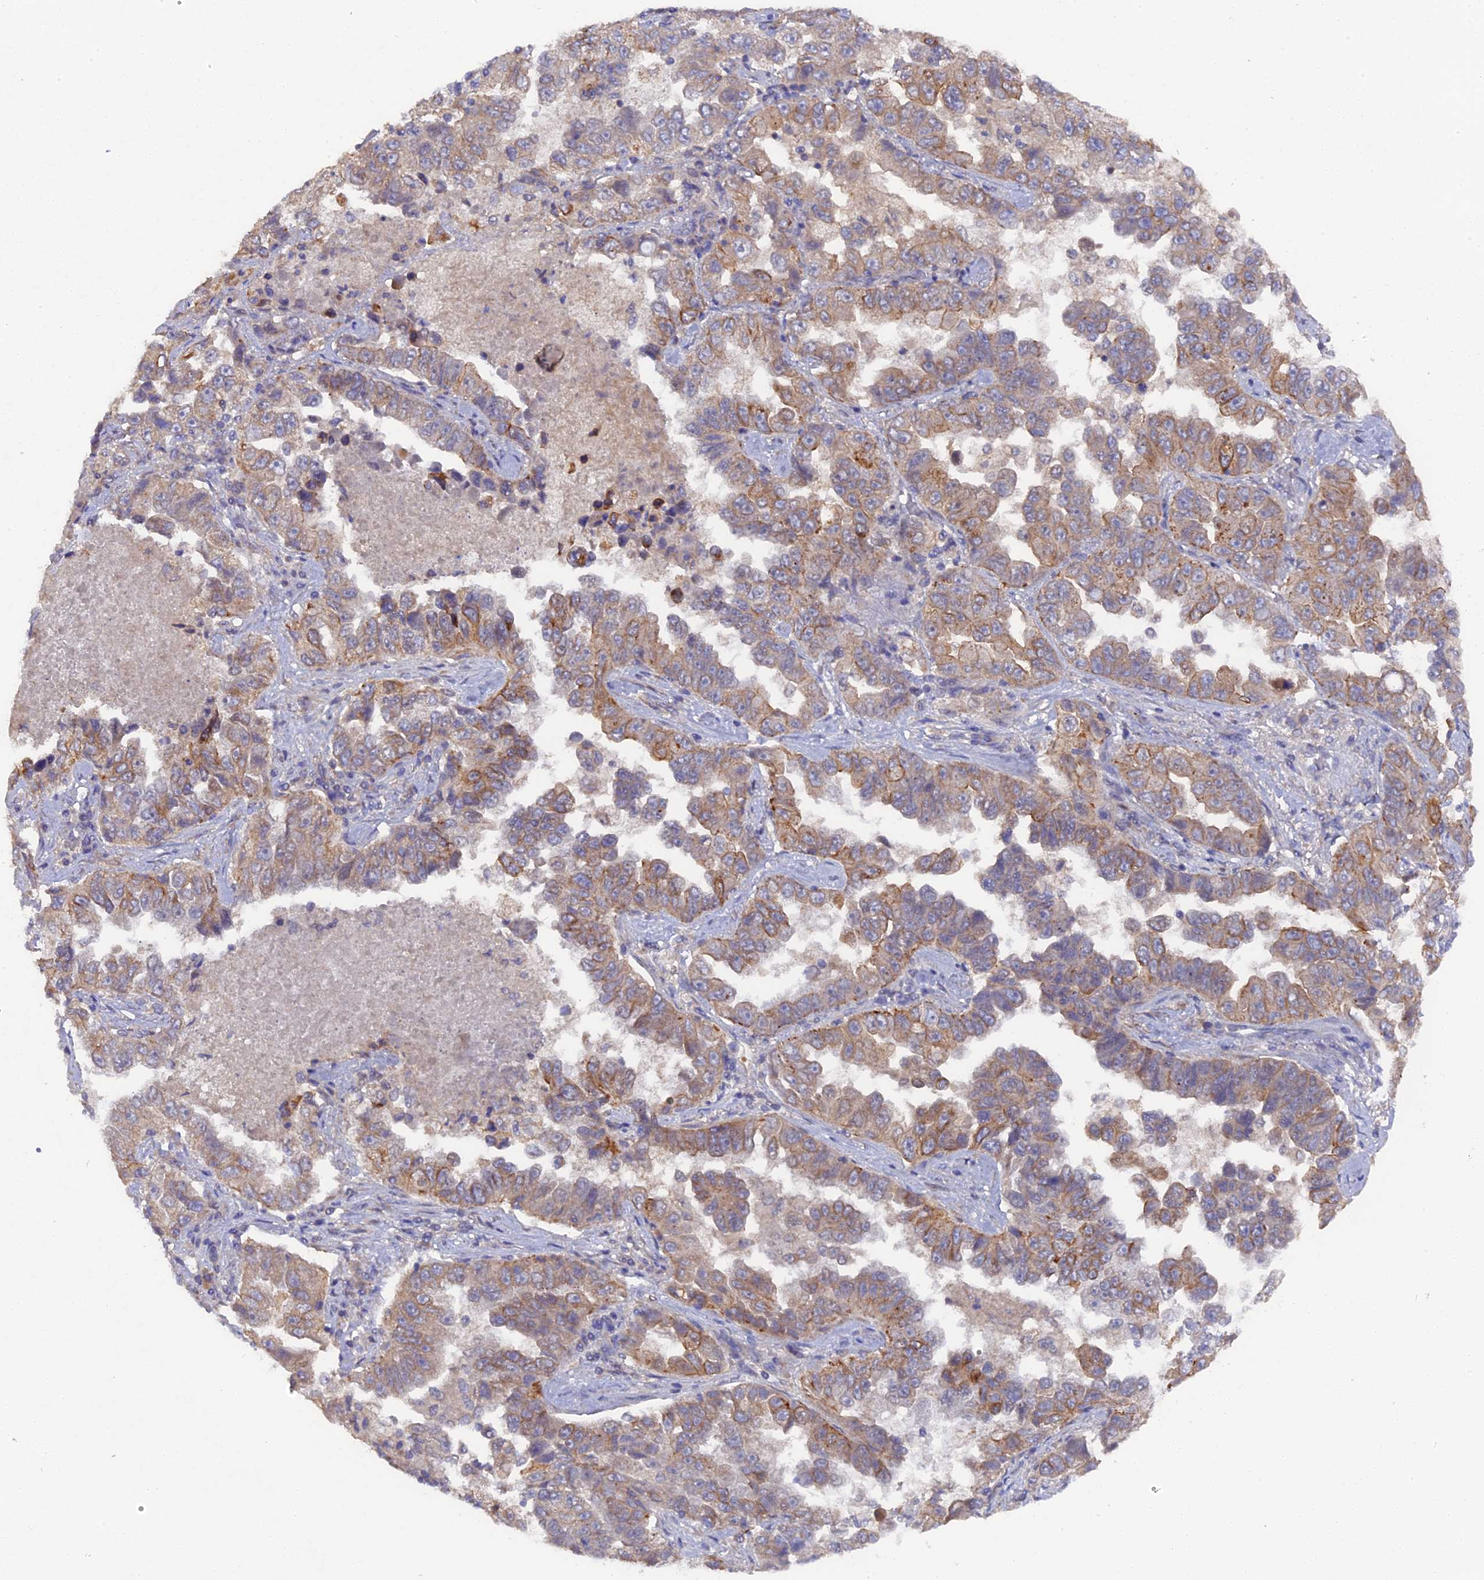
{"staining": {"intensity": "moderate", "quantity": "<25%", "location": "cytoplasmic/membranous"}, "tissue": "lung cancer", "cell_type": "Tumor cells", "image_type": "cancer", "snomed": [{"axis": "morphology", "description": "Adenocarcinoma, NOS"}, {"axis": "topography", "description": "Lung"}], "caption": "Immunohistochemical staining of human lung cancer reveals moderate cytoplasmic/membranous protein staining in approximately <25% of tumor cells.", "gene": "ZCCHC2", "patient": {"sex": "female", "age": 51}}